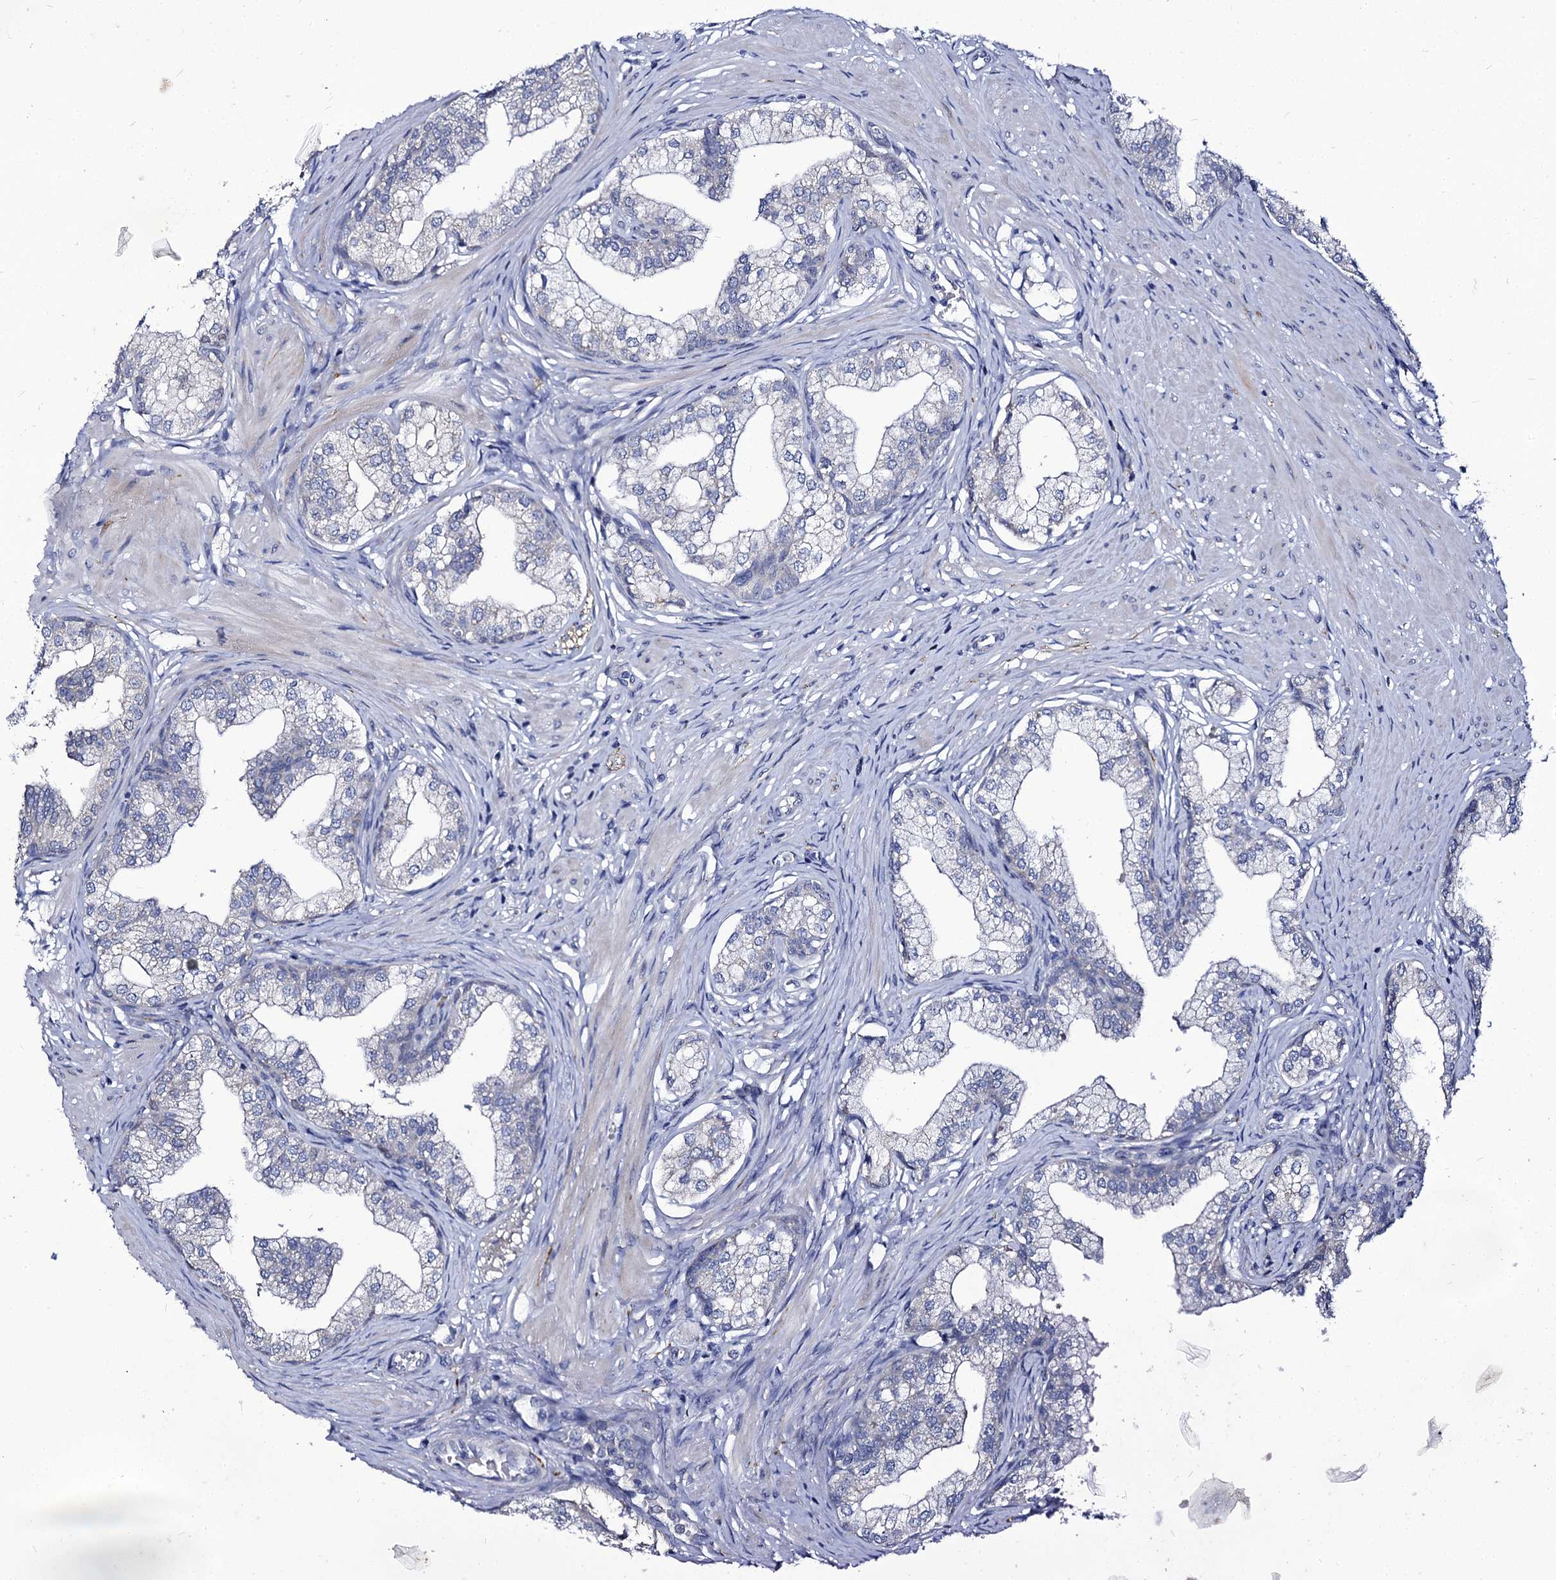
{"staining": {"intensity": "negative", "quantity": "none", "location": "none"}, "tissue": "prostate", "cell_type": "Glandular cells", "image_type": "normal", "snomed": [{"axis": "morphology", "description": "Normal tissue, NOS"}, {"axis": "topography", "description": "Prostate"}], "caption": "Benign prostate was stained to show a protein in brown. There is no significant positivity in glandular cells. (Stains: DAB (3,3'-diaminobenzidine) IHC with hematoxylin counter stain, Microscopy: brightfield microscopy at high magnification).", "gene": "PANX2", "patient": {"sex": "male", "age": 60}}